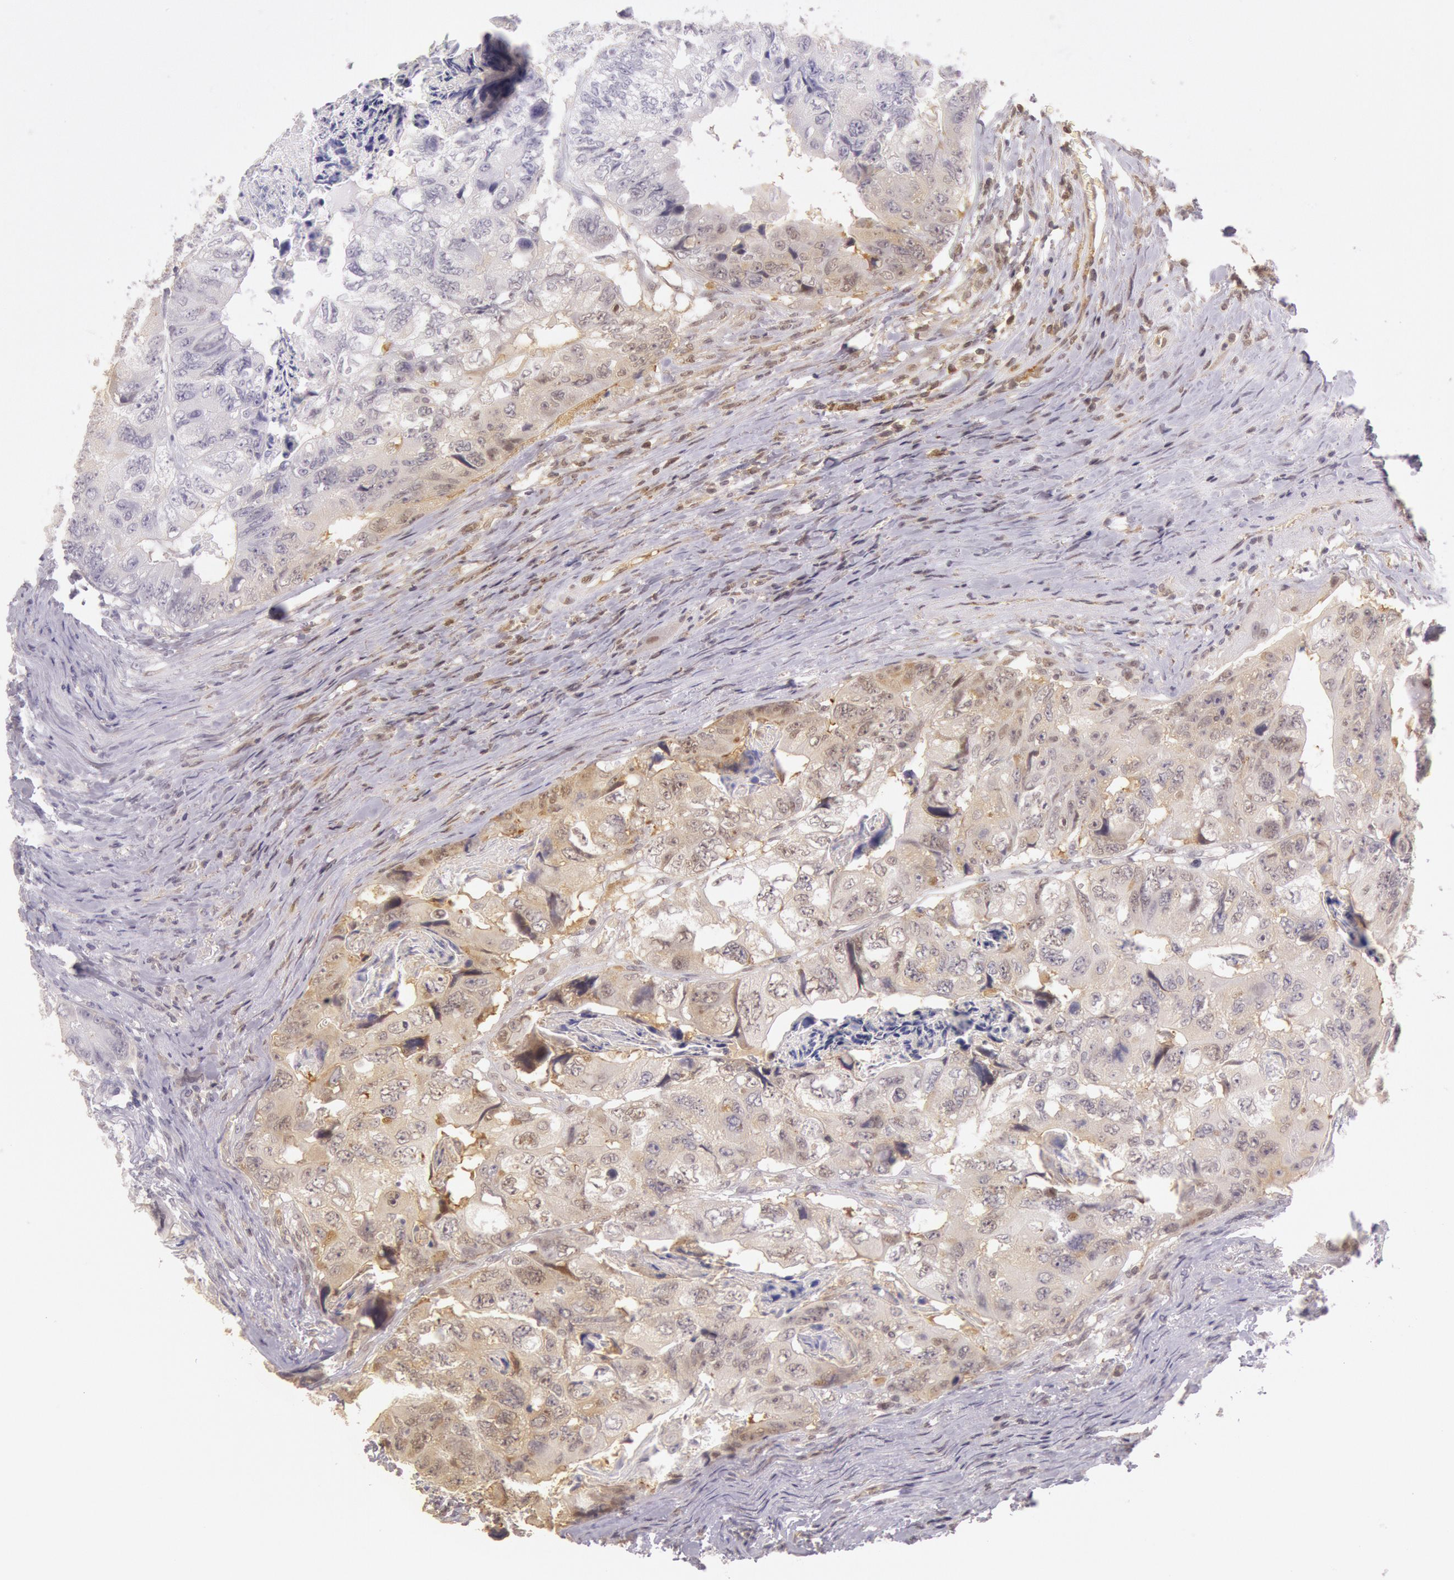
{"staining": {"intensity": "moderate", "quantity": "<25%", "location": "cytoplasmic/membranous"}, "tissue": "colorectal cancer", "cell_type": "Tumor cells", "image_type": "cancer", "snomed": [{"axis": "morphology", "description": "Adenocarcinoma, NOS"}, {"axis": "topography", "description": "Rectum"}], "caption": "Human colorectal cancer stained with a brown dye demonstrates moderate cytoplasmic/membranous positive staining in approximately <25% of tumor cells.", "gene": "HIF1A", "patient": {"sex": "female", "age": 82}}